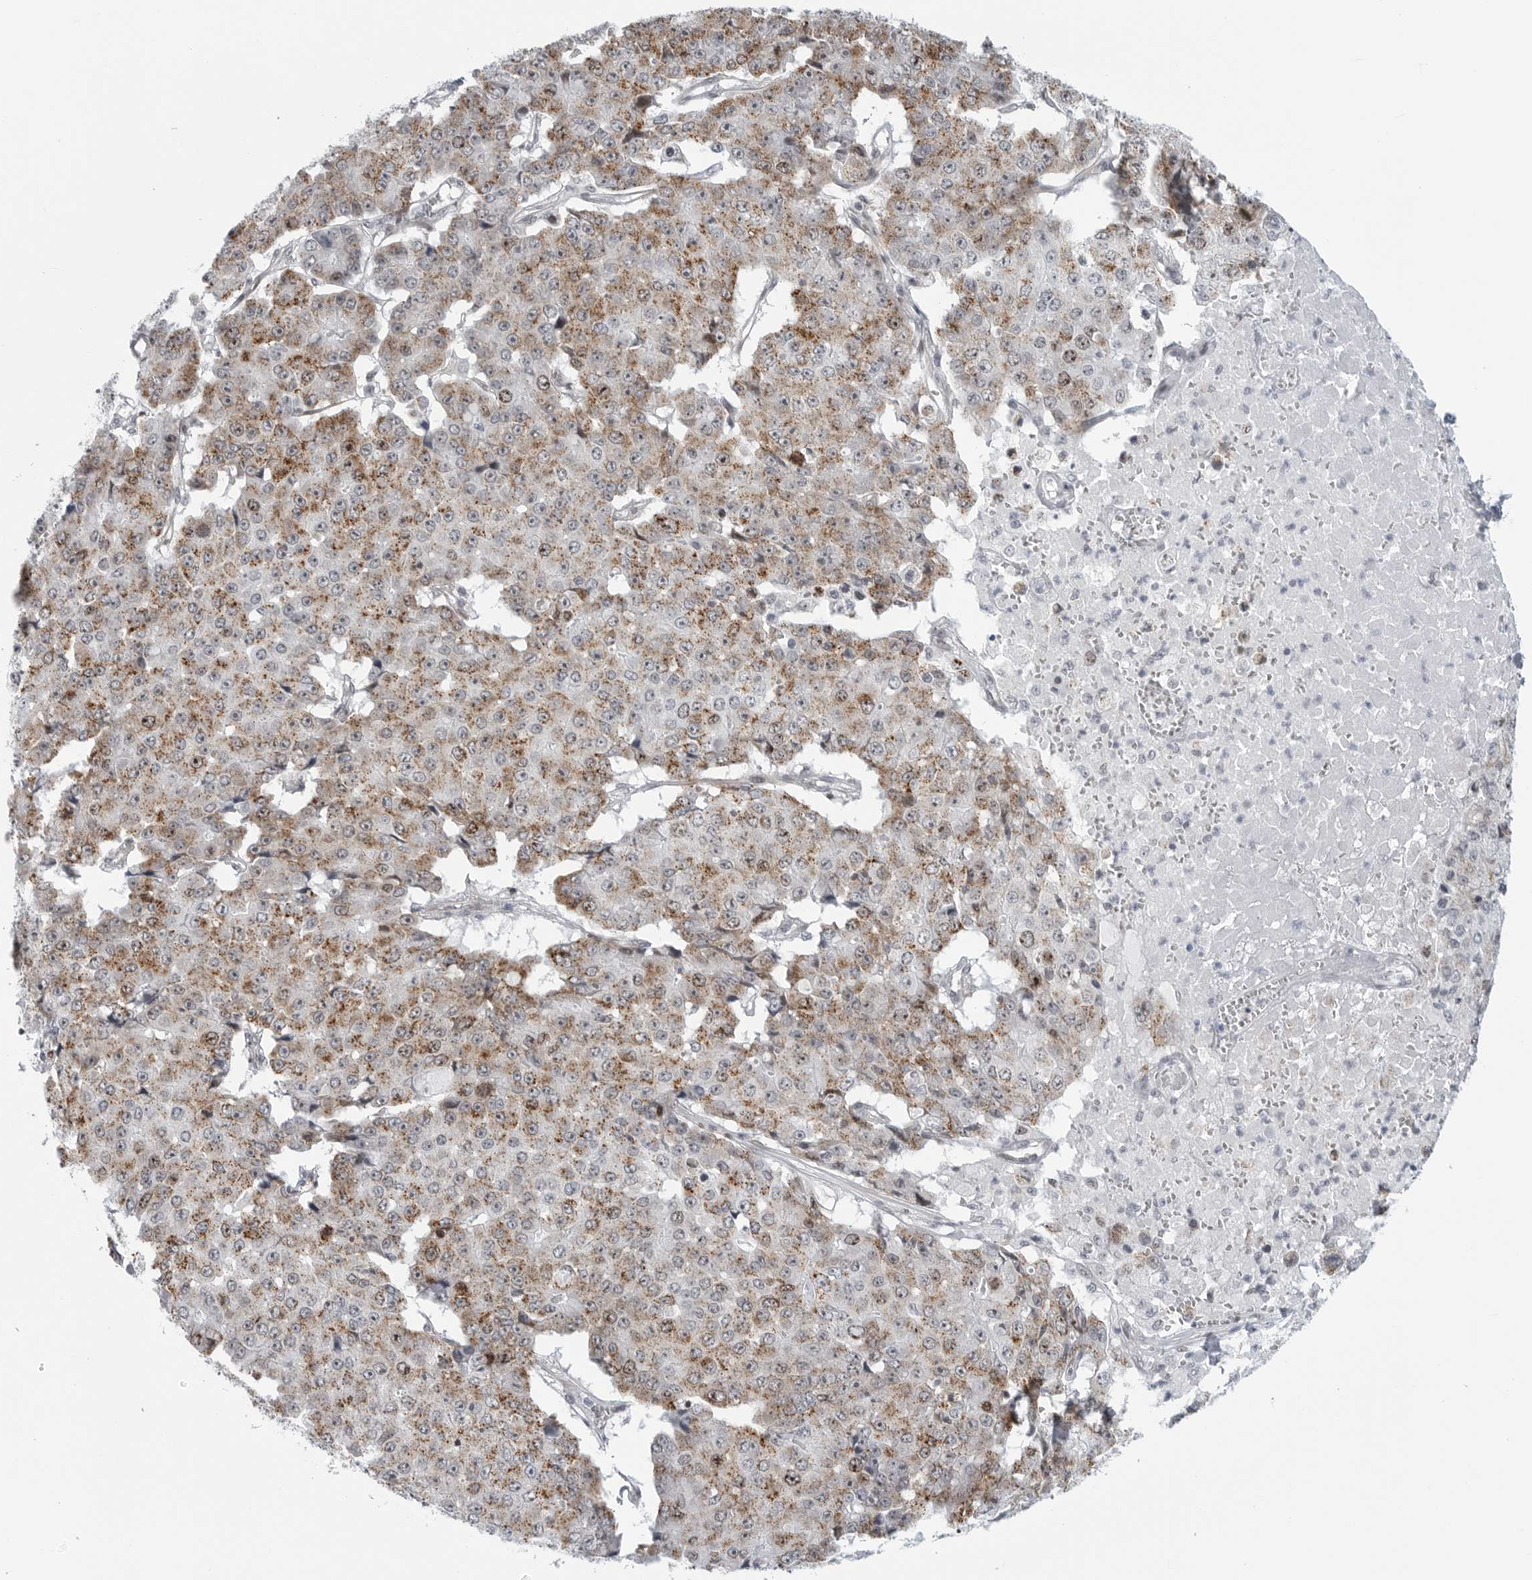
{"staining": {"intensity": "strong", "quantity": "25%-75%", "location": "cytoplasmic/membranous"}, "tissue": "pancreatic cancer", "cell_type": "Tumor cells", "image_type": "cancer", "snomed": [{"axis": "morphology", "description": "Adenocarcinoma, NOS"}, {"axis": "topography", "description": "Pancreas"}], "caption": "Immunohistochemistry (IHC) of pancreatic cancer (adenocarcinoma) demonstrates high levels of strong cytoplasmic/membranous positivity in approximately 25%-75% of tumor cells.", "gene": "FAM135B", "patient": {"sex": "male", "age": 50}}